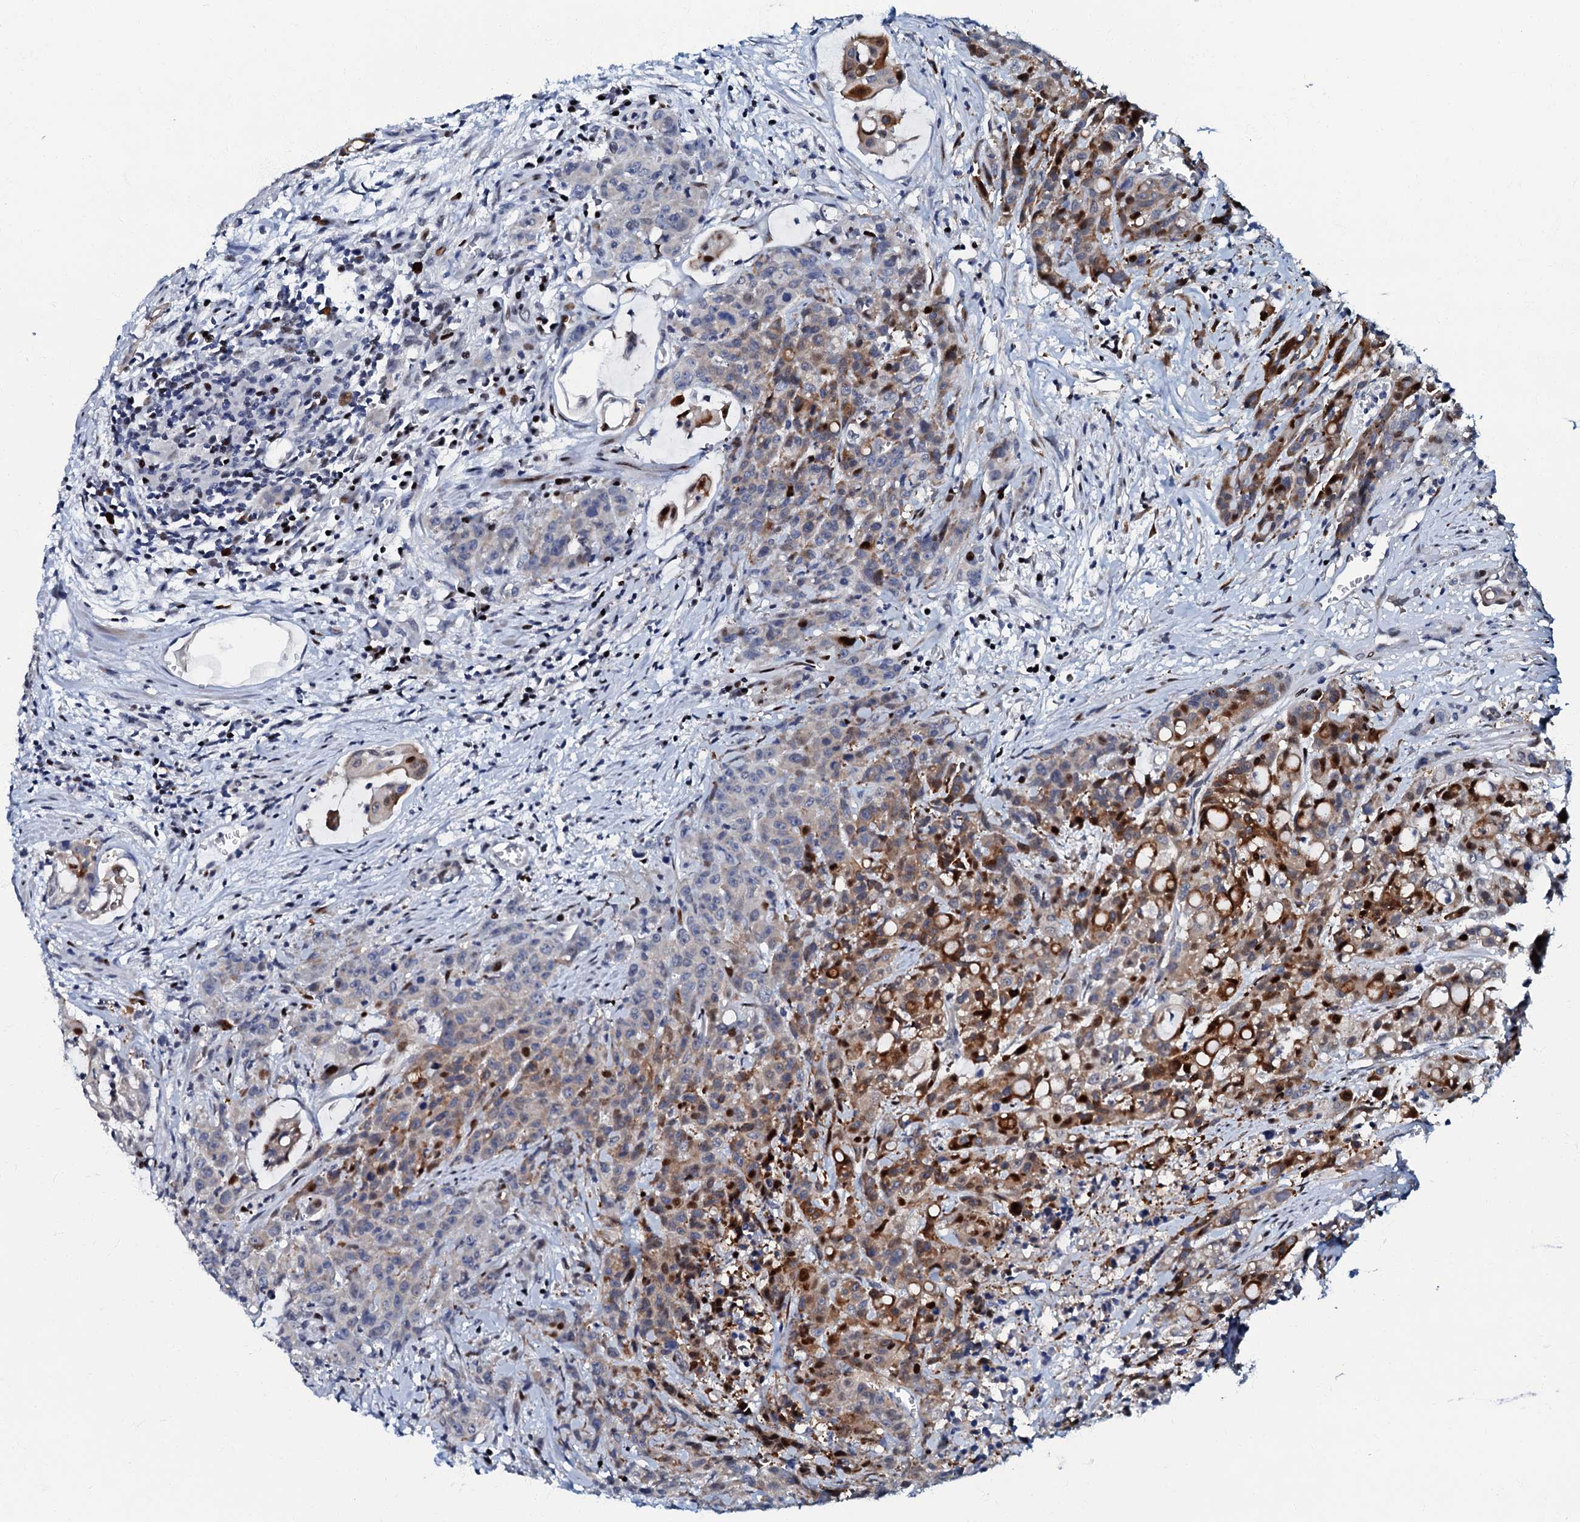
{"staining": {"intensity": "strong", "quantity": "25%-75%", "location": "cytoplasmic/membranous,nuclear"}, "tissue": "colorectal cancer", "cell_type": "Tumor cells", "image_type": "cancer", "snomed": [{"axis": "morphology", "description": "Adenocarcinoma, NOS"}, {"axis": "topography", "description": "Colon"}], "caption": "IHC (DAB) staining of colorectal adenocarcinoma shows strong cytoplasmic/membranous and nuclear protein staining in approximately 25%-75% of tumor cells. (Stains: DAB in brown, nuclei in blue, Microscopy: brightfield microscopy at high magnification).", "gene": "MFSD5", "patient": {"sex": "male", "age": 62}}